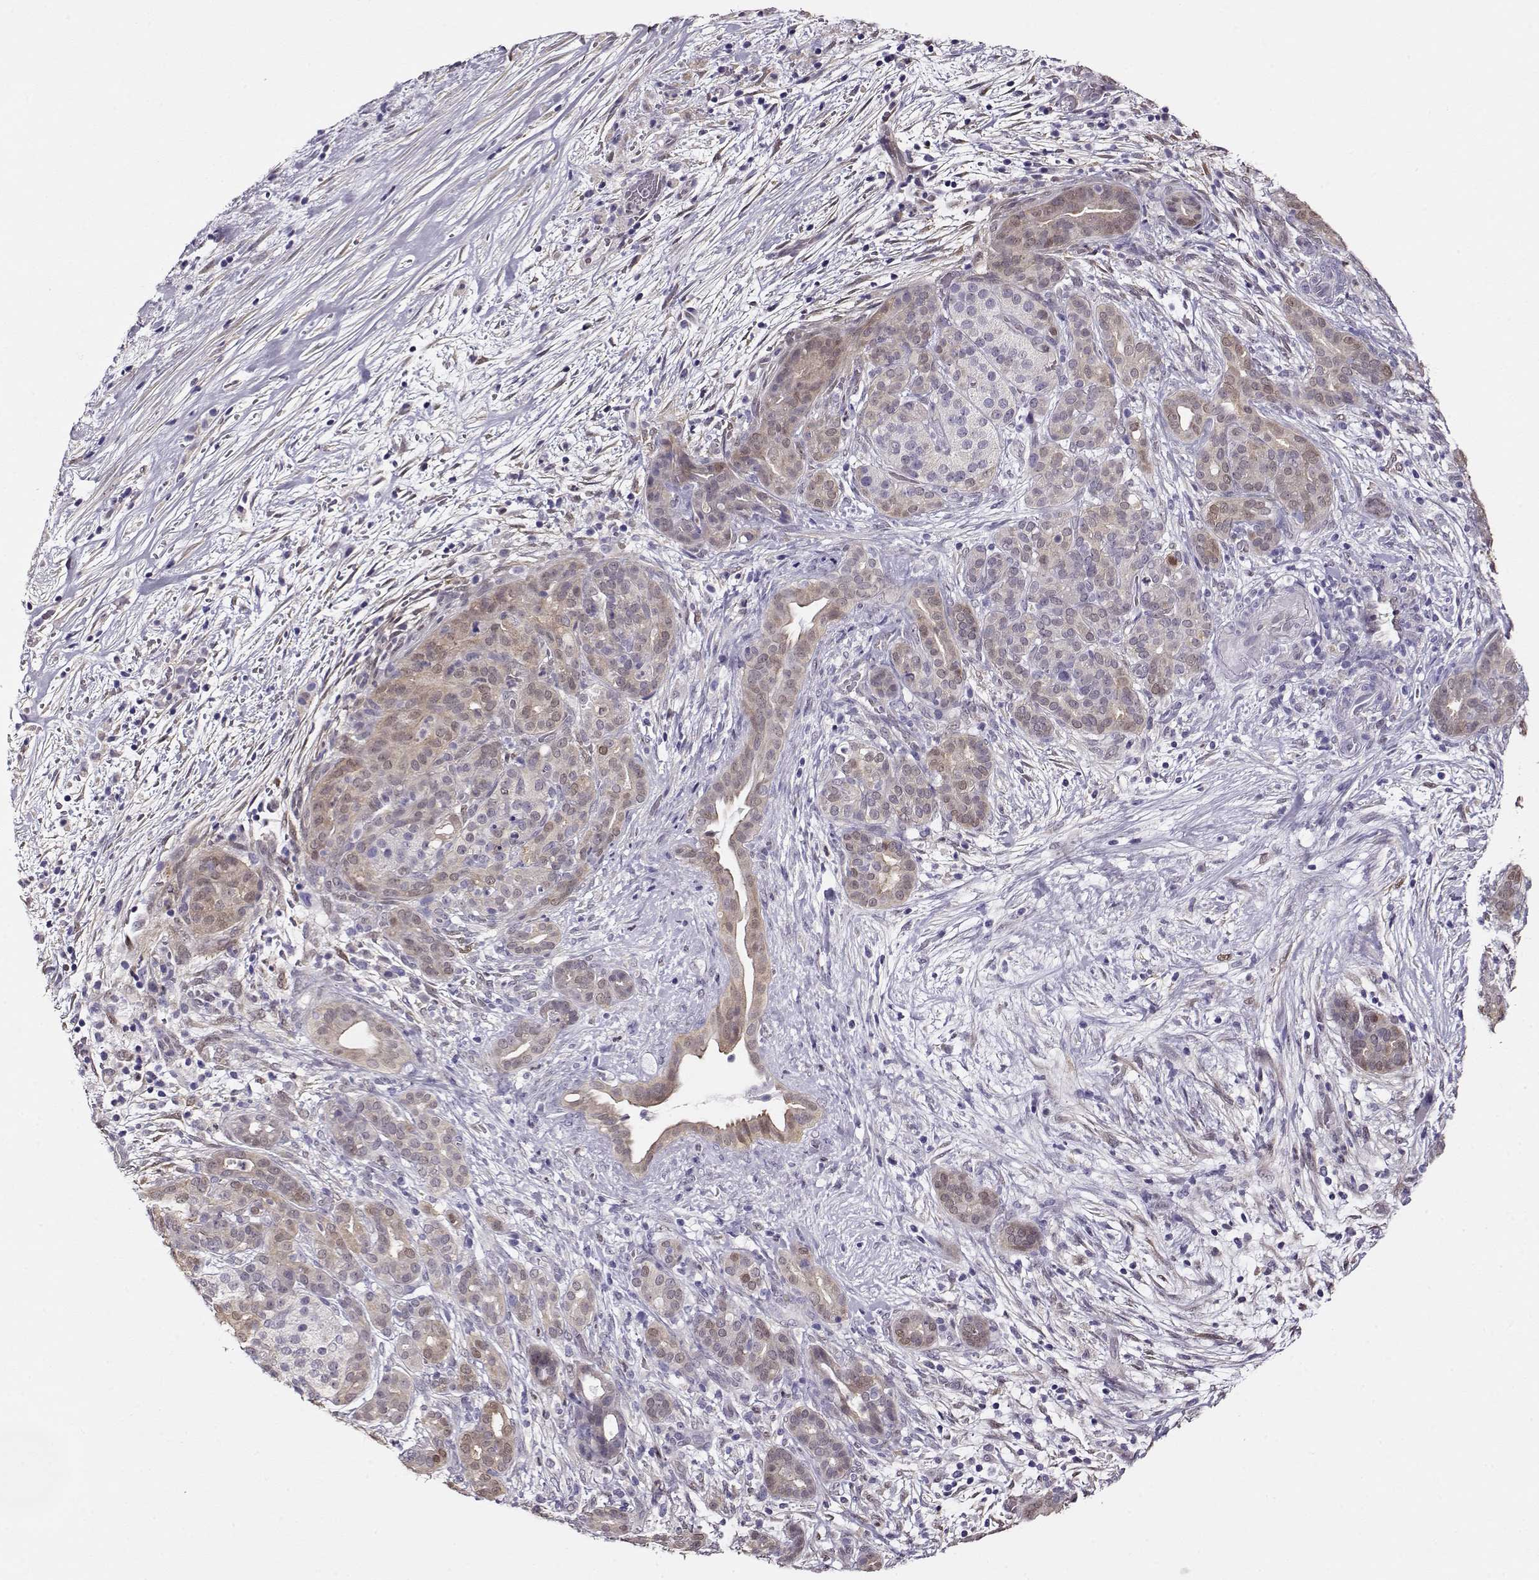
{"staining": {"intensity": "weak", "quantity": "<25%", "location": "cytoplasmic/membranous,nuclear"}, "tissue": "pancreatic cancer", "cell_type": "Tumor cells", "image_type": "cancer", "snomed": [{"axis": "morphology", "description": "Adenocarcinoma, NOS"}, {"axis": "topography", "description": "Pancreas"}], "caption": "Immunohistochemistry of human pancreatic adenocarcinoma demonstrates no staining in tumor cells.", "gene": "CCR8", "patient": {"sex": "male", "age": 44}}